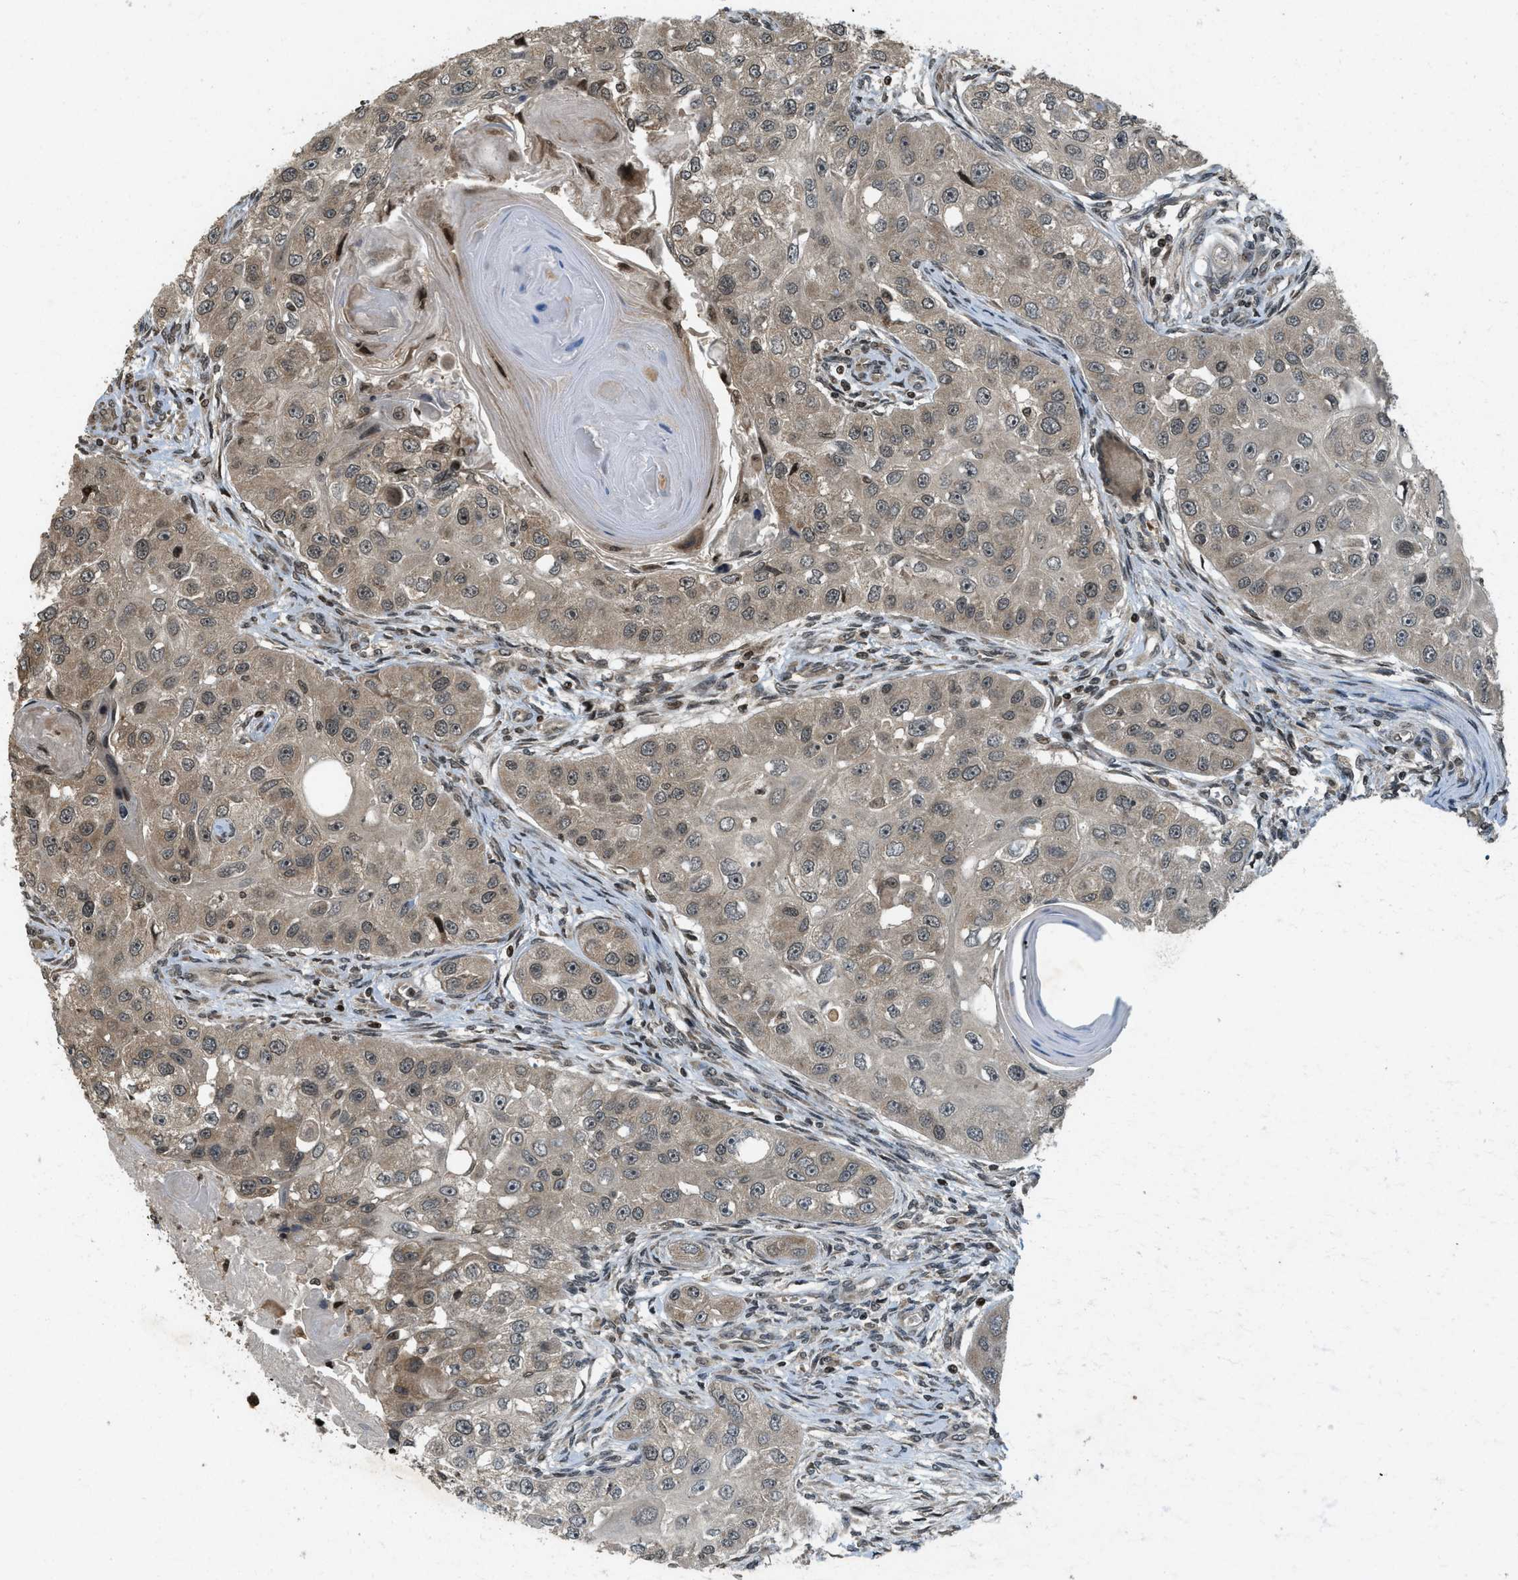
{"staining": {"intensity": "moderate", "quantity": "25%-75%", "location": "cytoplasmic/membranous,nuclear"}, "tissue": "head and neck cancer", "cell_type": "Tumor cells", "image_type": "cancer", "snomed": [{"axis": "morphology", "description": "Normal tissue, NOS"}, {"axis": "morphology", "description": "Squamous cell carcinoma, NOS"}, {"axis": "topography", "description": "Skeletal muscle"}, {"axis": "topography", "description": "Head-Neck"}], "caption": "Immunohistochemistry (IHC) photomicrograph of neoplastic tissue: head and neck cancer (squamous cell carcinoma) stained using immunohistochemistry shows medium levels of moderate protein expression localized specifically in the cytoplasmic/membranous and nuclear of tumor cells, appearing as a cytoplasmic/membranous and nuclear brown color.", "gene": "SIAH1", "patient": {"sex": "male", "age": 51}}